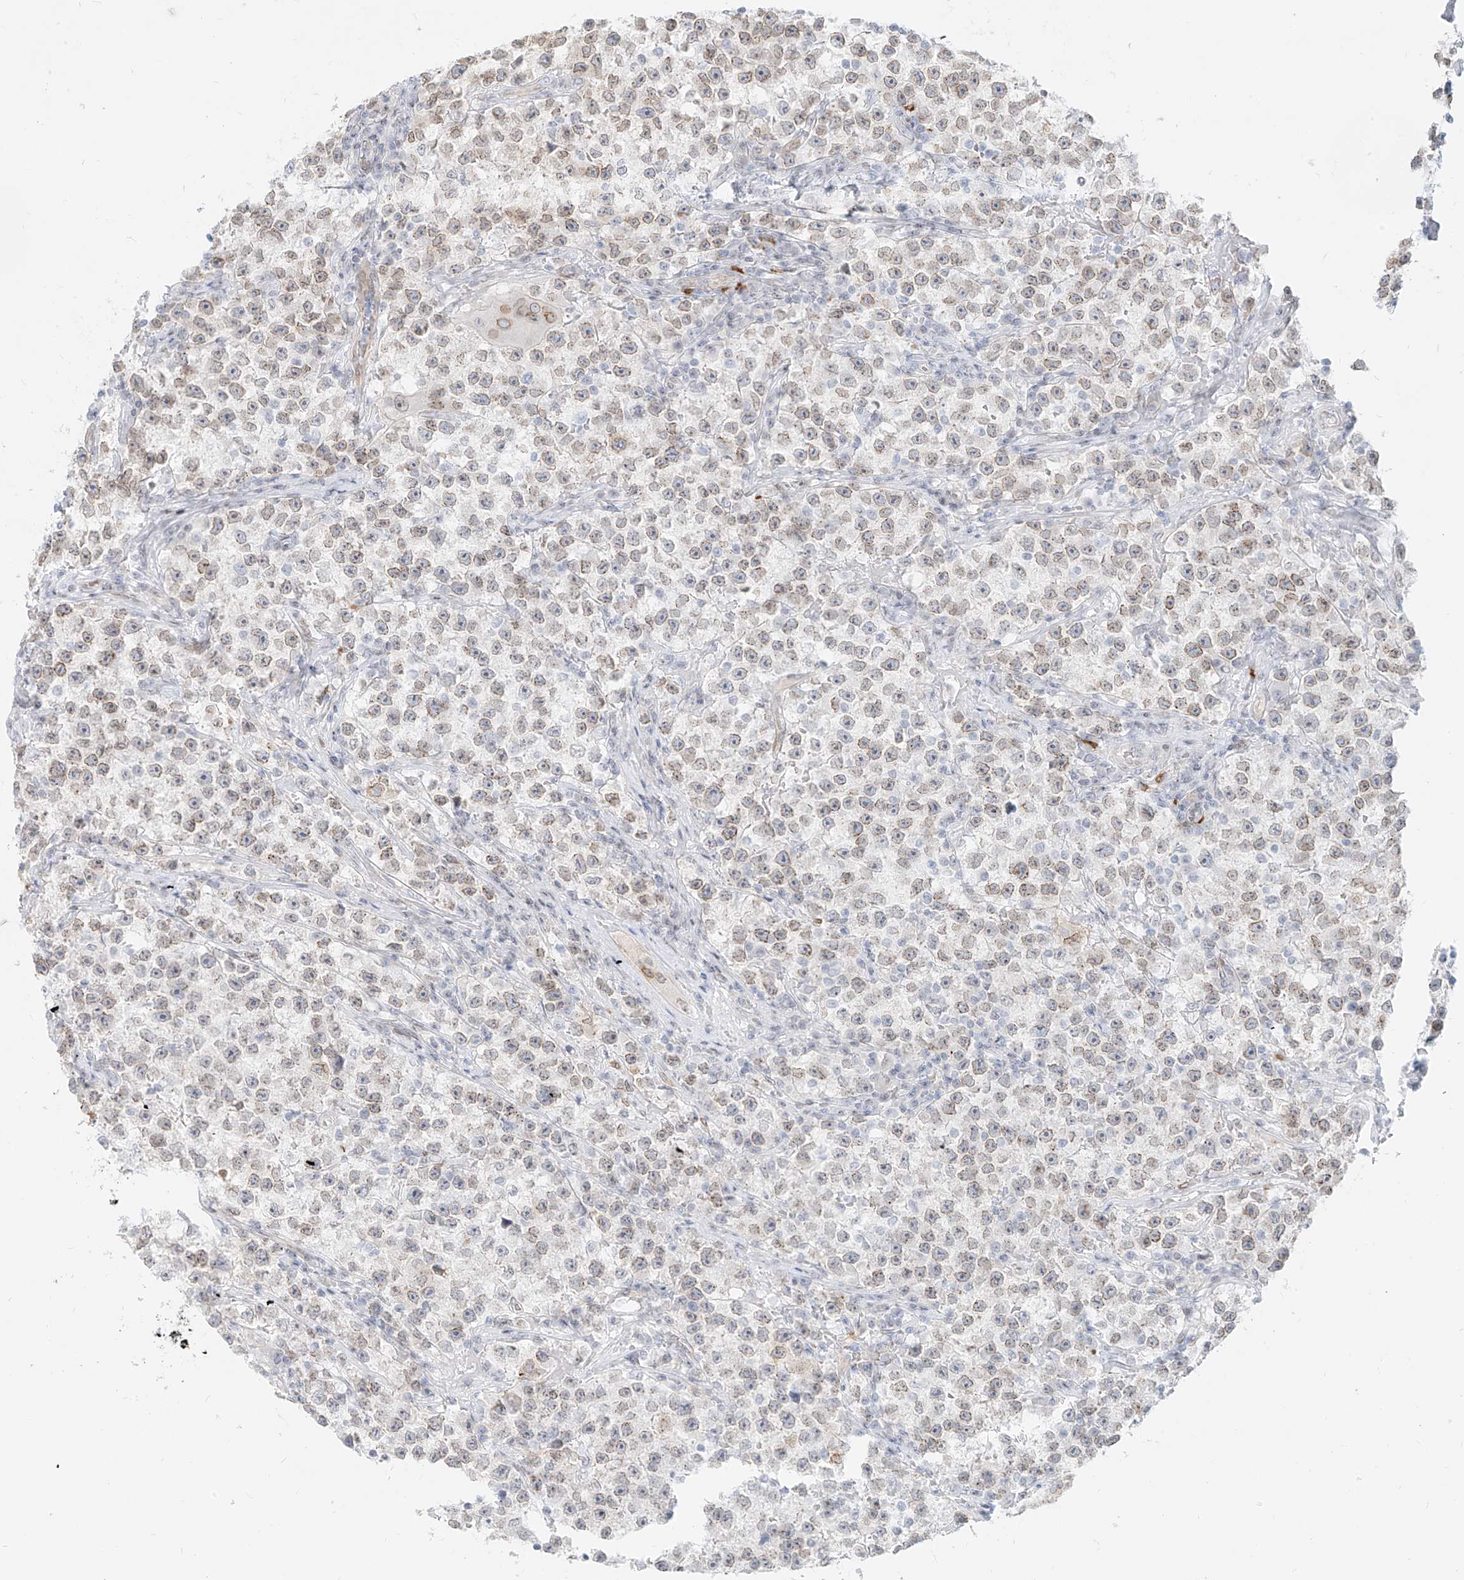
{"staining": {"intensity": "weak", "quantity": ">75%", "location": "cytoplasmic/membranous"}, "tissue": "testis cancer", "cell_type": "Tumor cells", "image_type": "cancer", "snomed": [{"axis": "morphology", "description": "Seminoma, NOS"}, {"axis": "topography", "description": "Testis"}], "caption": "Tumor cells exhibit low levels of weak cytoplasmic/membranous positivity in about >75% of cells in testis seminoma.", "gene": "NHSL1", "patient": {"sex": "male", "age": 22}}